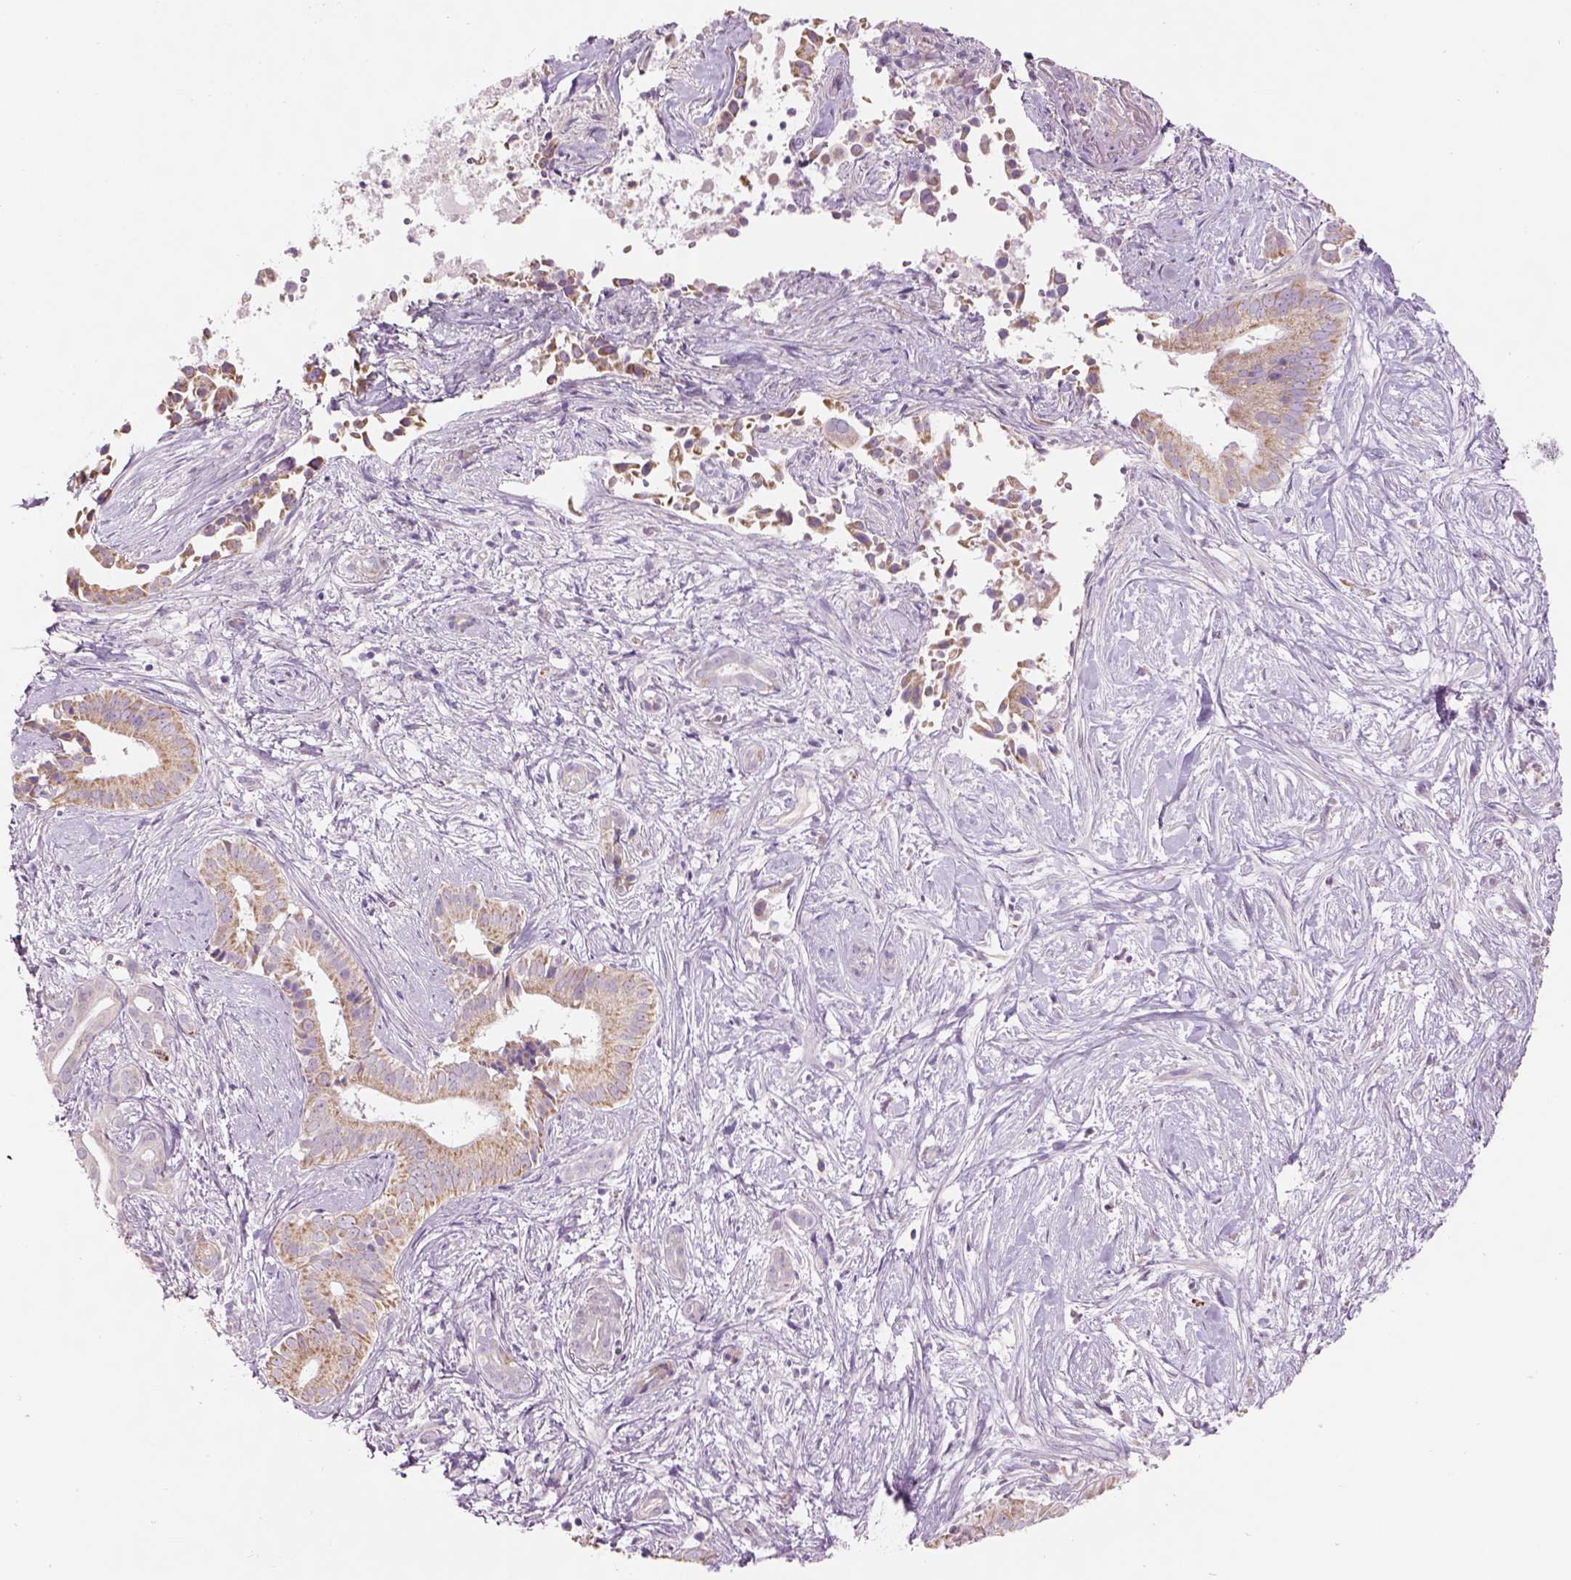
{"staining": {"intensity": "weak", "quantity": ">75%", "location": "cytoplasmic/membranous"}, "tissue": "pancreatic cancer", "cell_type": "Tumor cells", "image_type": "cancer", "snomed": [{"axis": "morphology", "description": "Adenocarcinoma, NOS"}, {"axis": "topography", "description": "Pancreas"}], "caption": "An IHC micrograph of tumor tissue is shown. Protein staining in brown highlights weak cytoplasmic/membranous positivity in adenocarcinoma (pancreatic) within tumor cells.", "gene": "IFT52", "patient": {"sex": "male", "age": 61}}